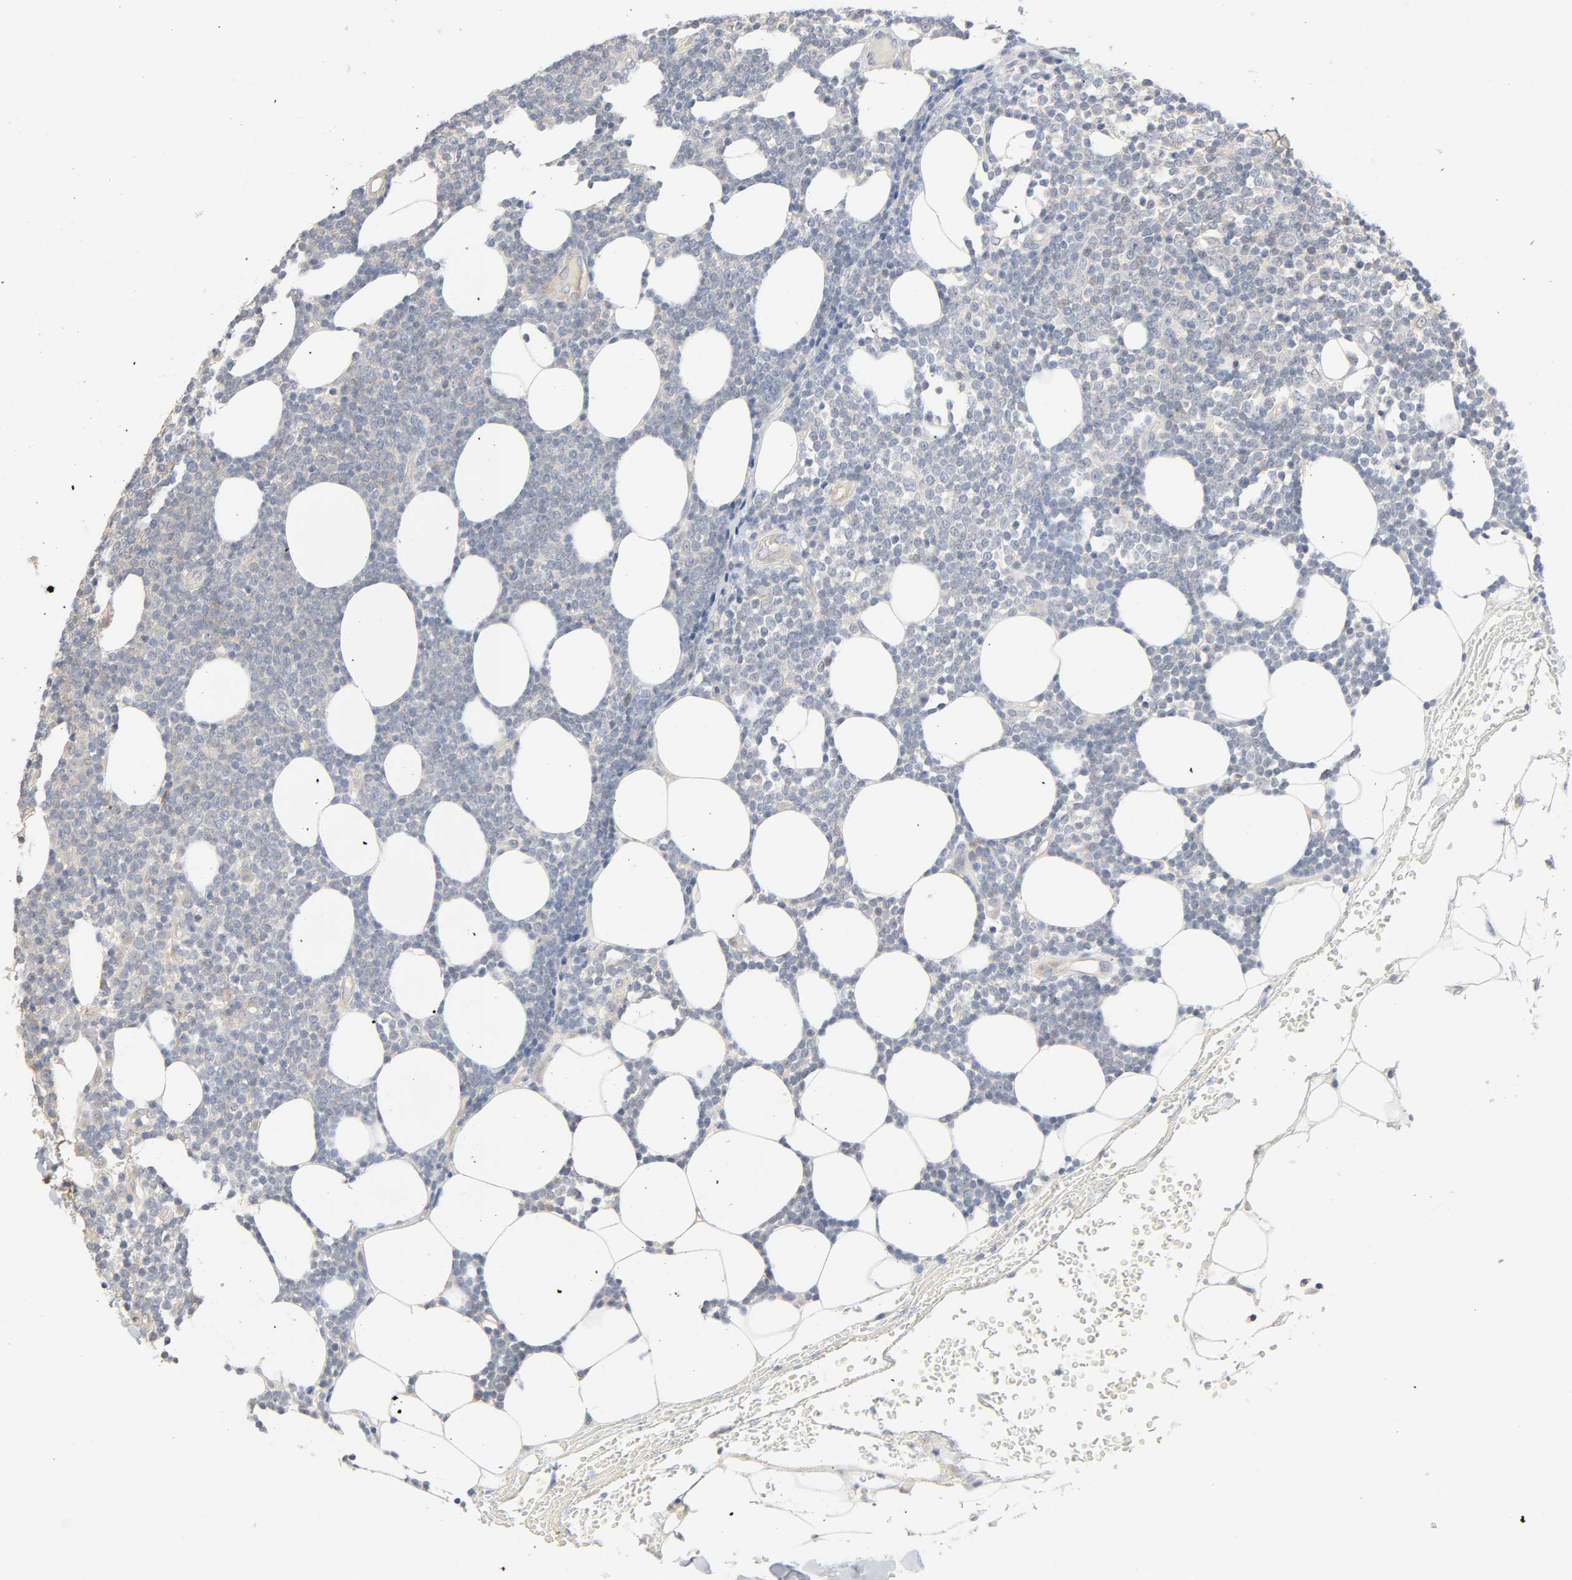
{"staining": {"intensity": "negative", "quantity": "none", "location": "none"}, "tissue": "lymphoma", "cell_type": "Tumor cells", "image_type": "cancer", "snomed": [{"axis": "morphology", "description": "Malignant lymphoma, non-Hodgkin's type, Low grade"}, {"axis": "topography", "description": "Soft tissue"}], "caption": "Immunohistochemical staining of malignant lymphoma, non-Hodgkin's type (low-grade) displays no significant staining in tumor cells.", "gene": "SGSM1", "patient": {"sex": "male", "age": 92}}